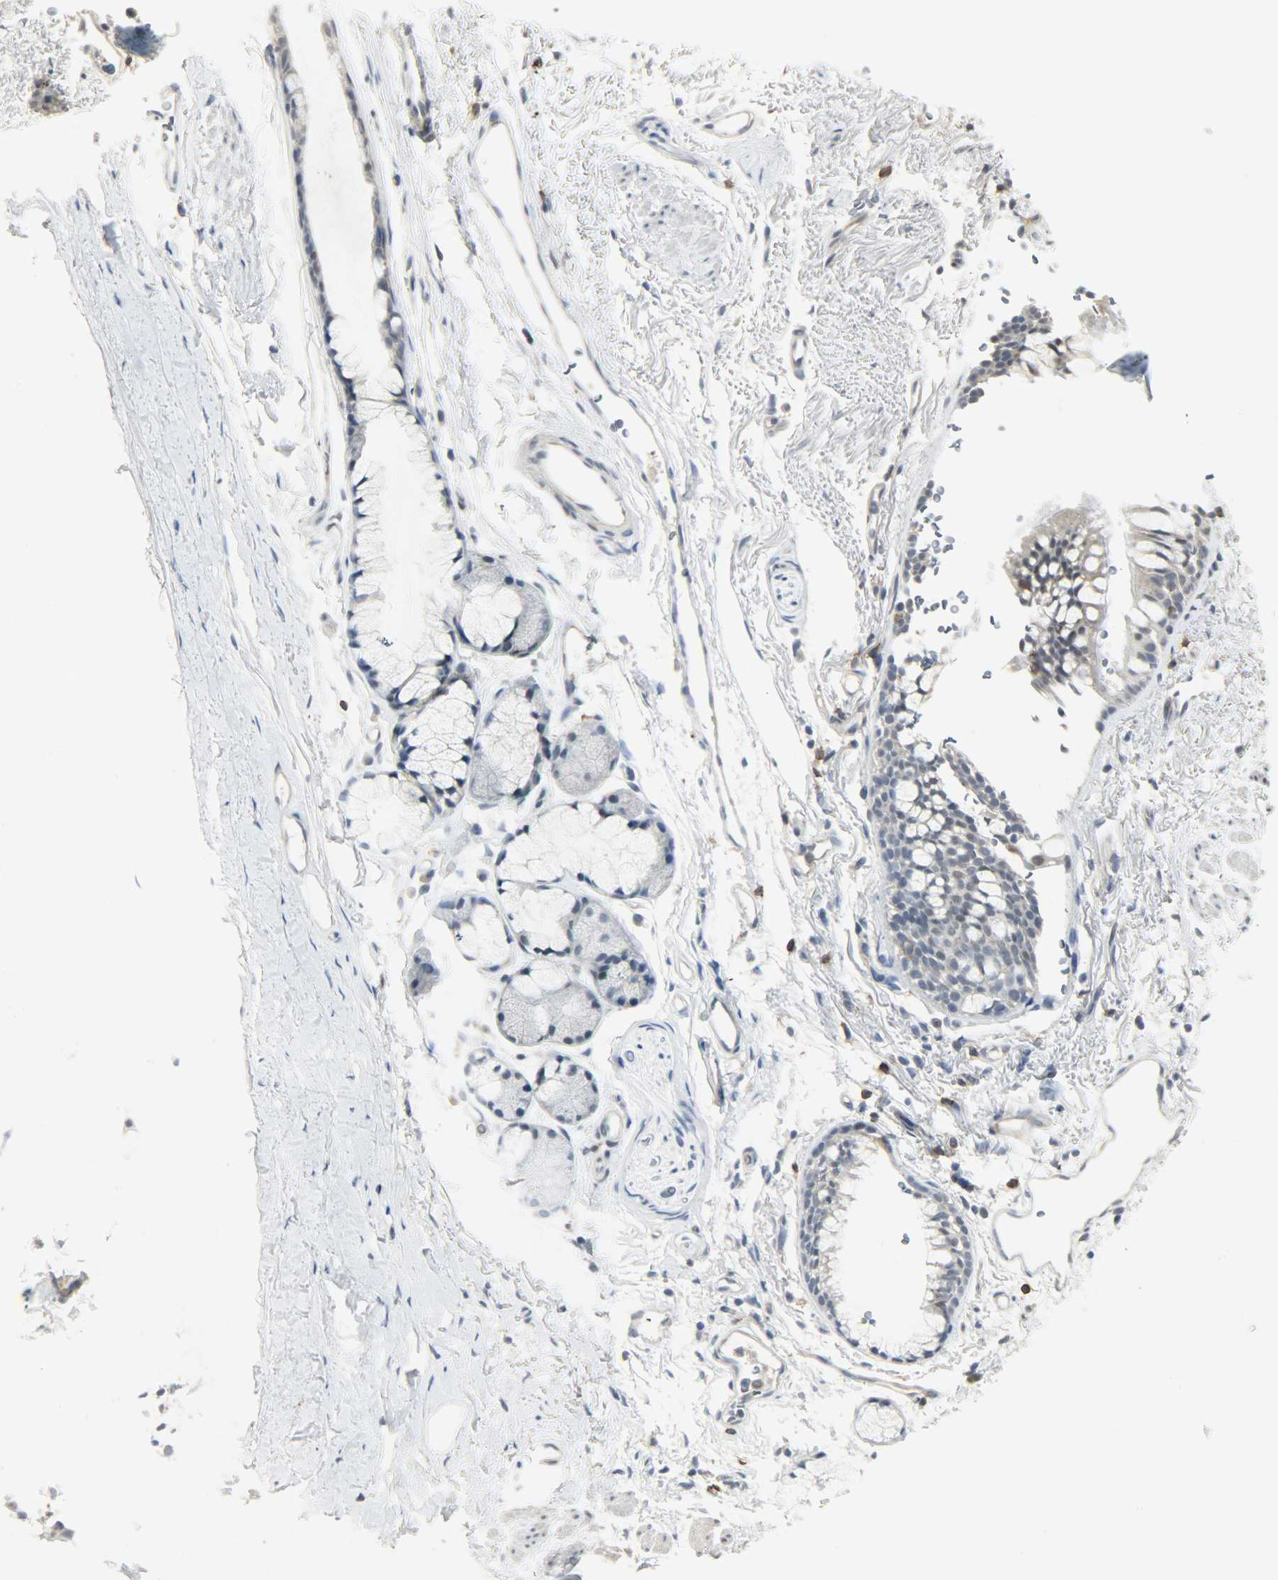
{"staining": {"intensity": "moderate", "quantity": "<25%", "location": "cytoplasmic/membranous"}, "tissue": "bronchus", "cell_type": "Respiratory epithelial cells", "image_type": "normal", "snomed": [{"axis": "morphology", "description": "Normal tissue, NOS"}, {"axis": "topography", "description": "Bronchus"}], "caption": "Bronchus stained for a protein shows moderate cytoplasmic/membranous positivity in respiratory epithelial cells. Using DAB (brown) and hematoxylin (blue) stains, captured at high magnification using brightfield microscopy.", "gene": "CD4", "patient": {"sex": "female", "age": 73}}